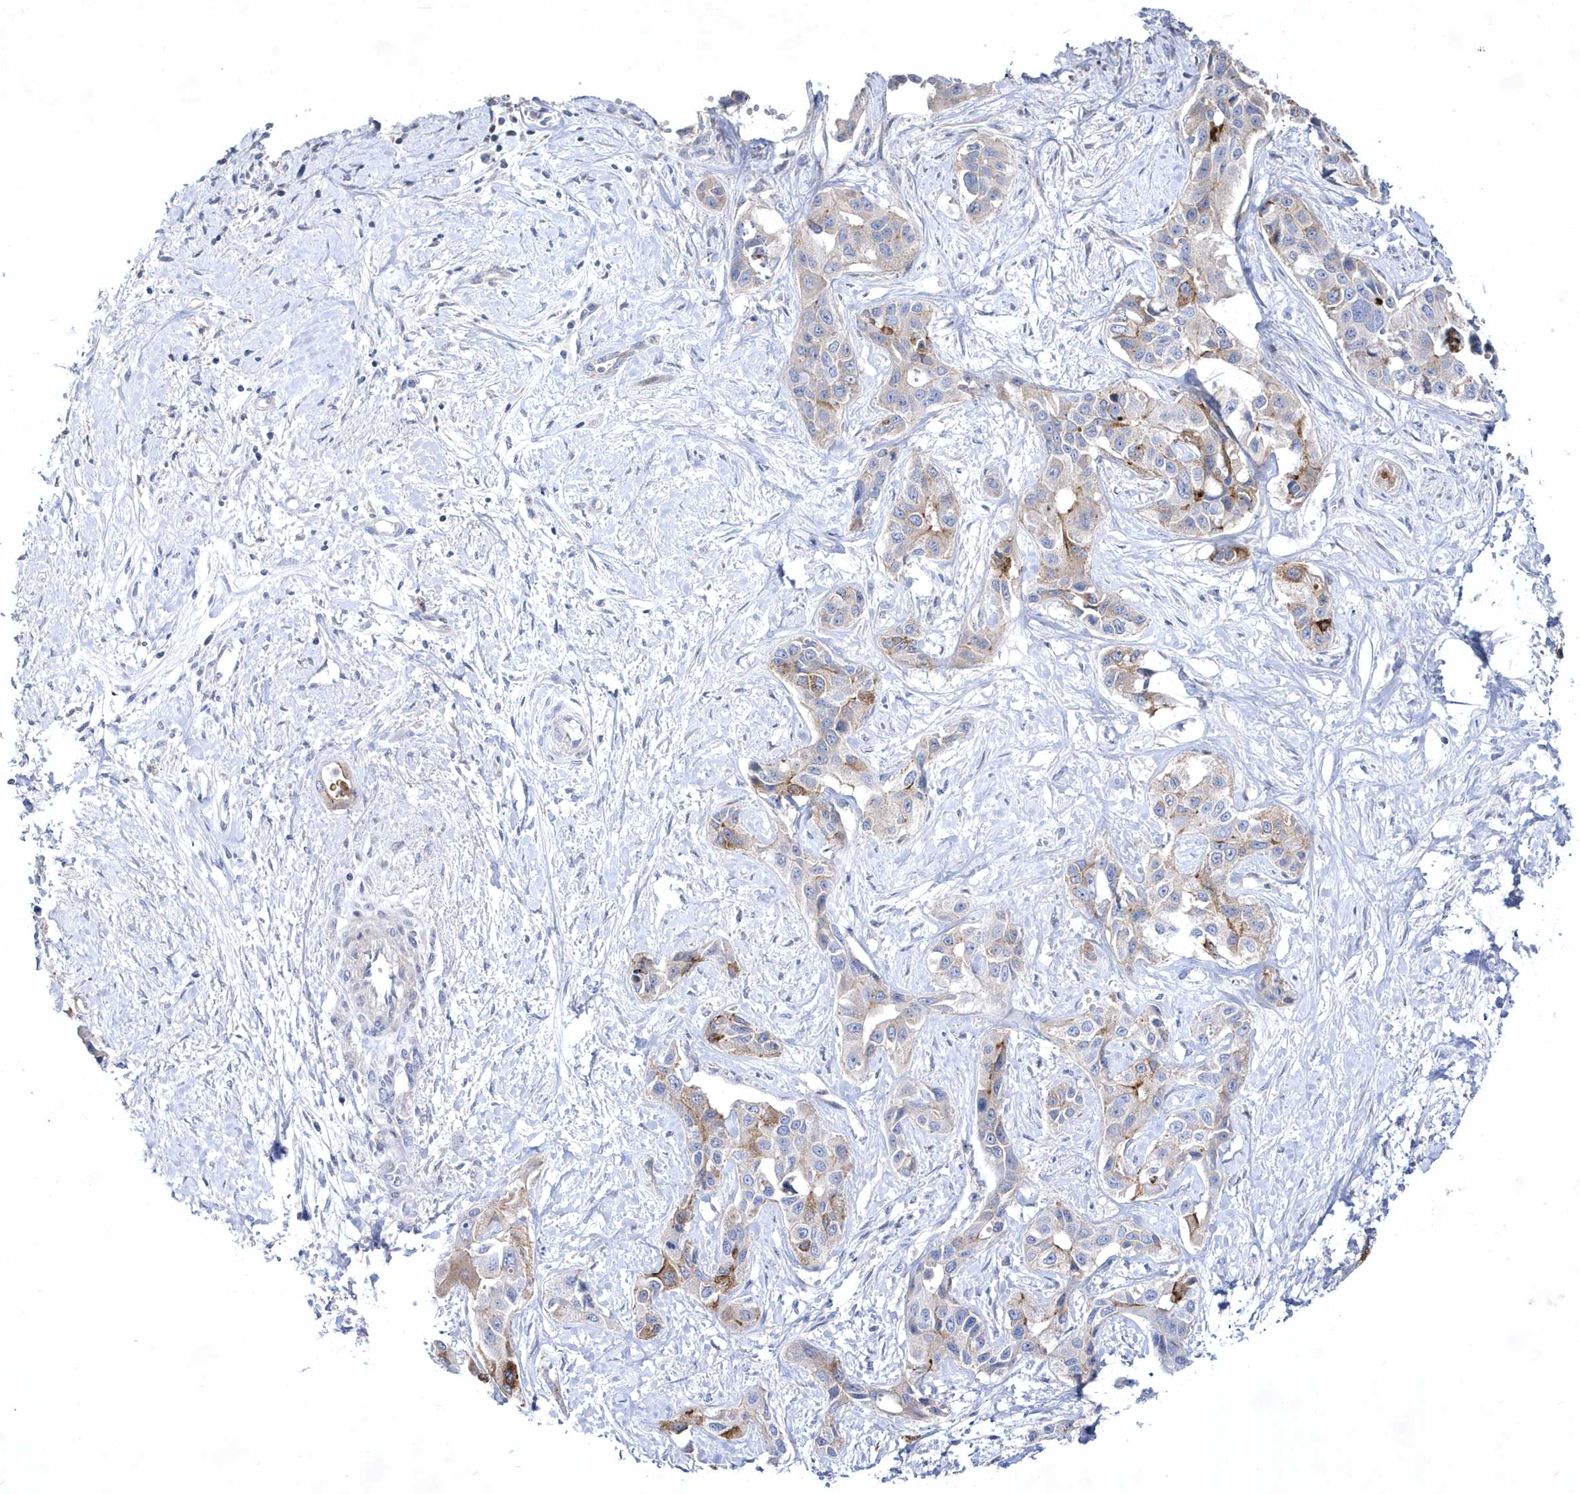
{"staining": {"intensity": "moderate", "quantity": "<25%", "location": "cytoplasmic/membranous"}, "tissue": "liver cancer", "cell_type": "Tumor cells", "image_type": "cancer", "snomed": [{"axis": "morphology", "description": "Cholangiocarcinoma"}, {"axis": "topography", "description": "Liver"}], "caption": "There is low levels of moderate cytoplasmic/membranous expression in tumor cells of liver cholangiocarcinoma, as demonstrated by immunohistochemical staining (brown color).", "gene": "LONRF2", "patient": {"sex": "male", "age": 59}}